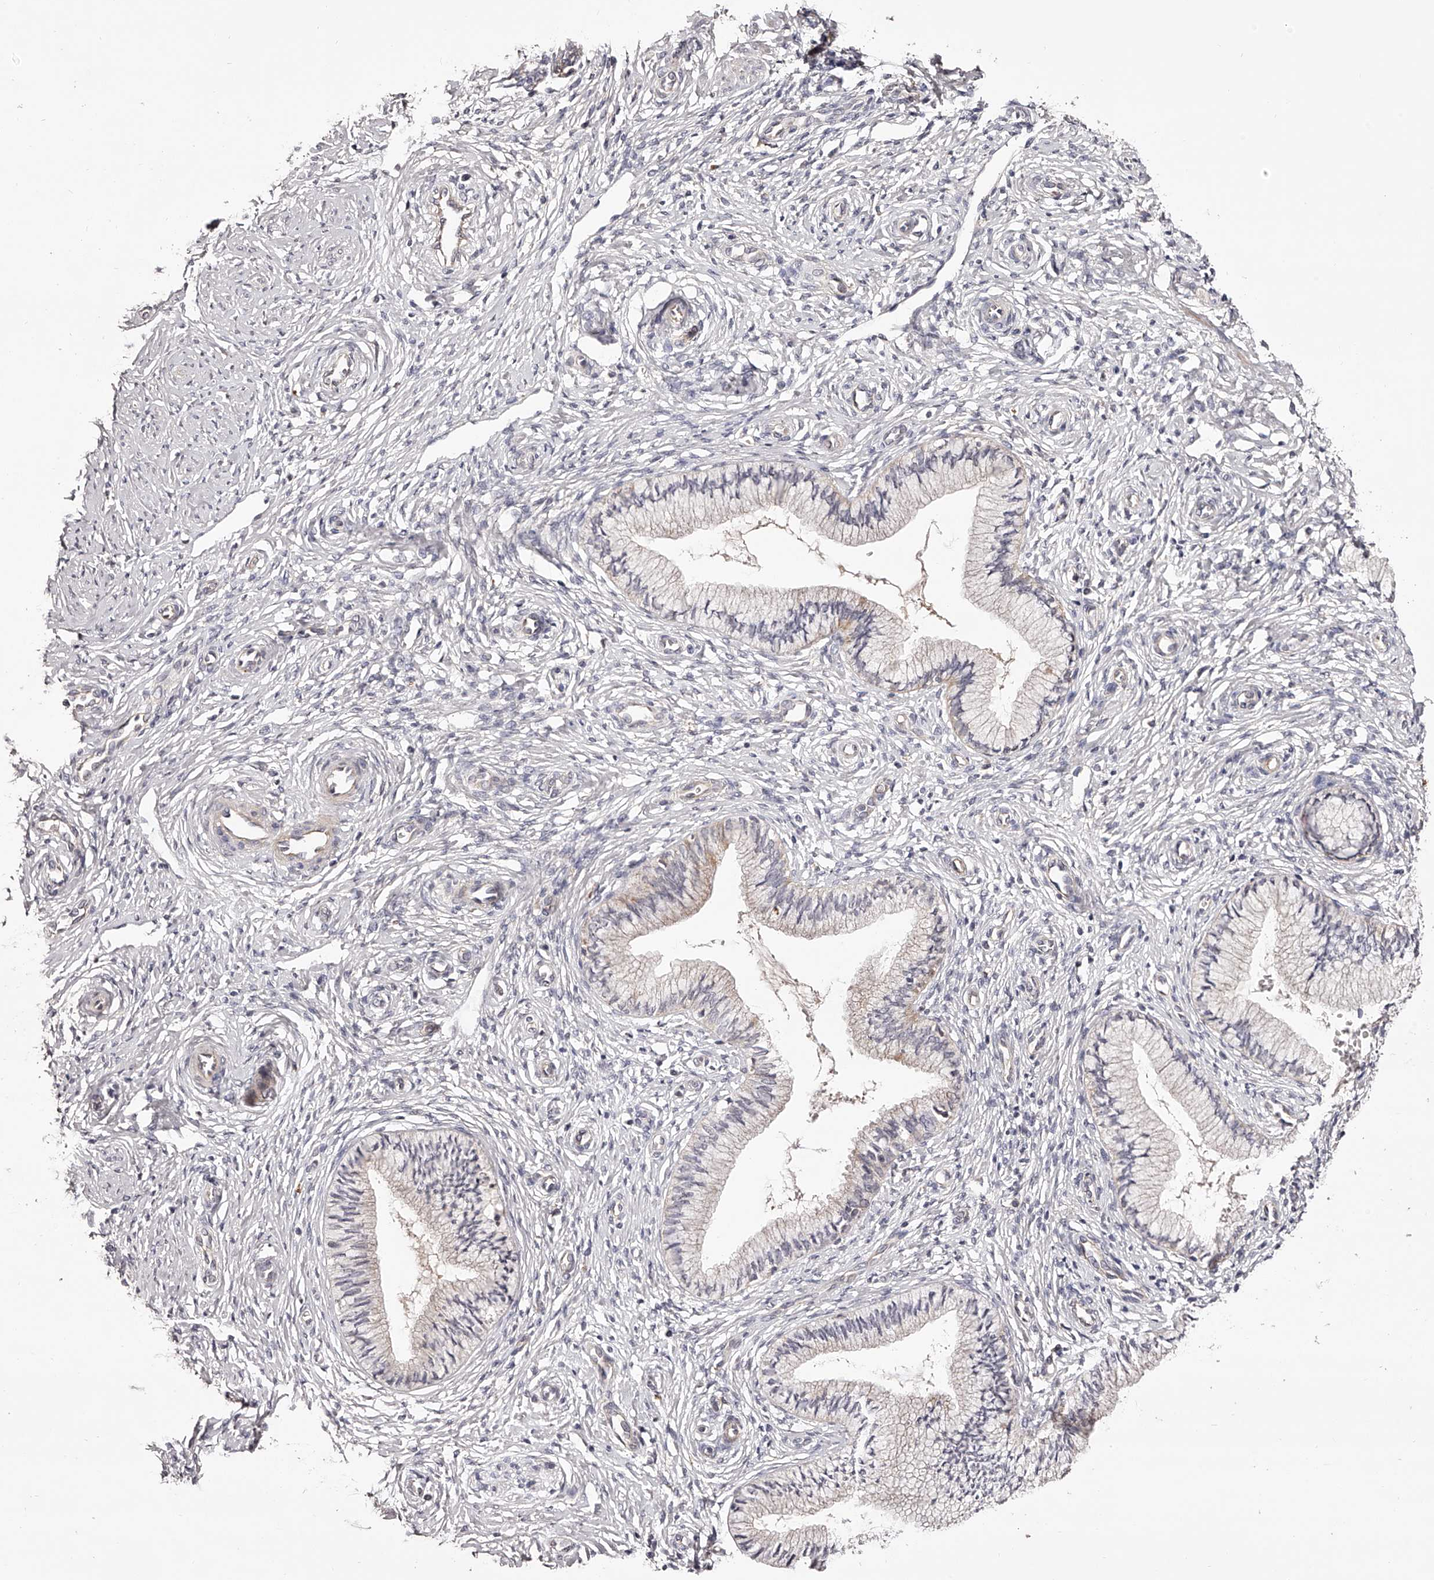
{"staining": {"intensity": "weak", "quantity": "<25%", "location": "cytoplasmic/membranous"}, "tissue": "cervix", "cell_type": "Glandular cells", "image_type": "normal", "snomed": [{"axis": "morphology", "description": "Normal tissue, NOS"}, {"axis": "topography", "description": "Cervix"}], "caption": "Image shows no protein positivity in glandular cells of unremarkable cervix.", "gene": "ODF2L", "patient": {"sex": "female", "age": 27}}